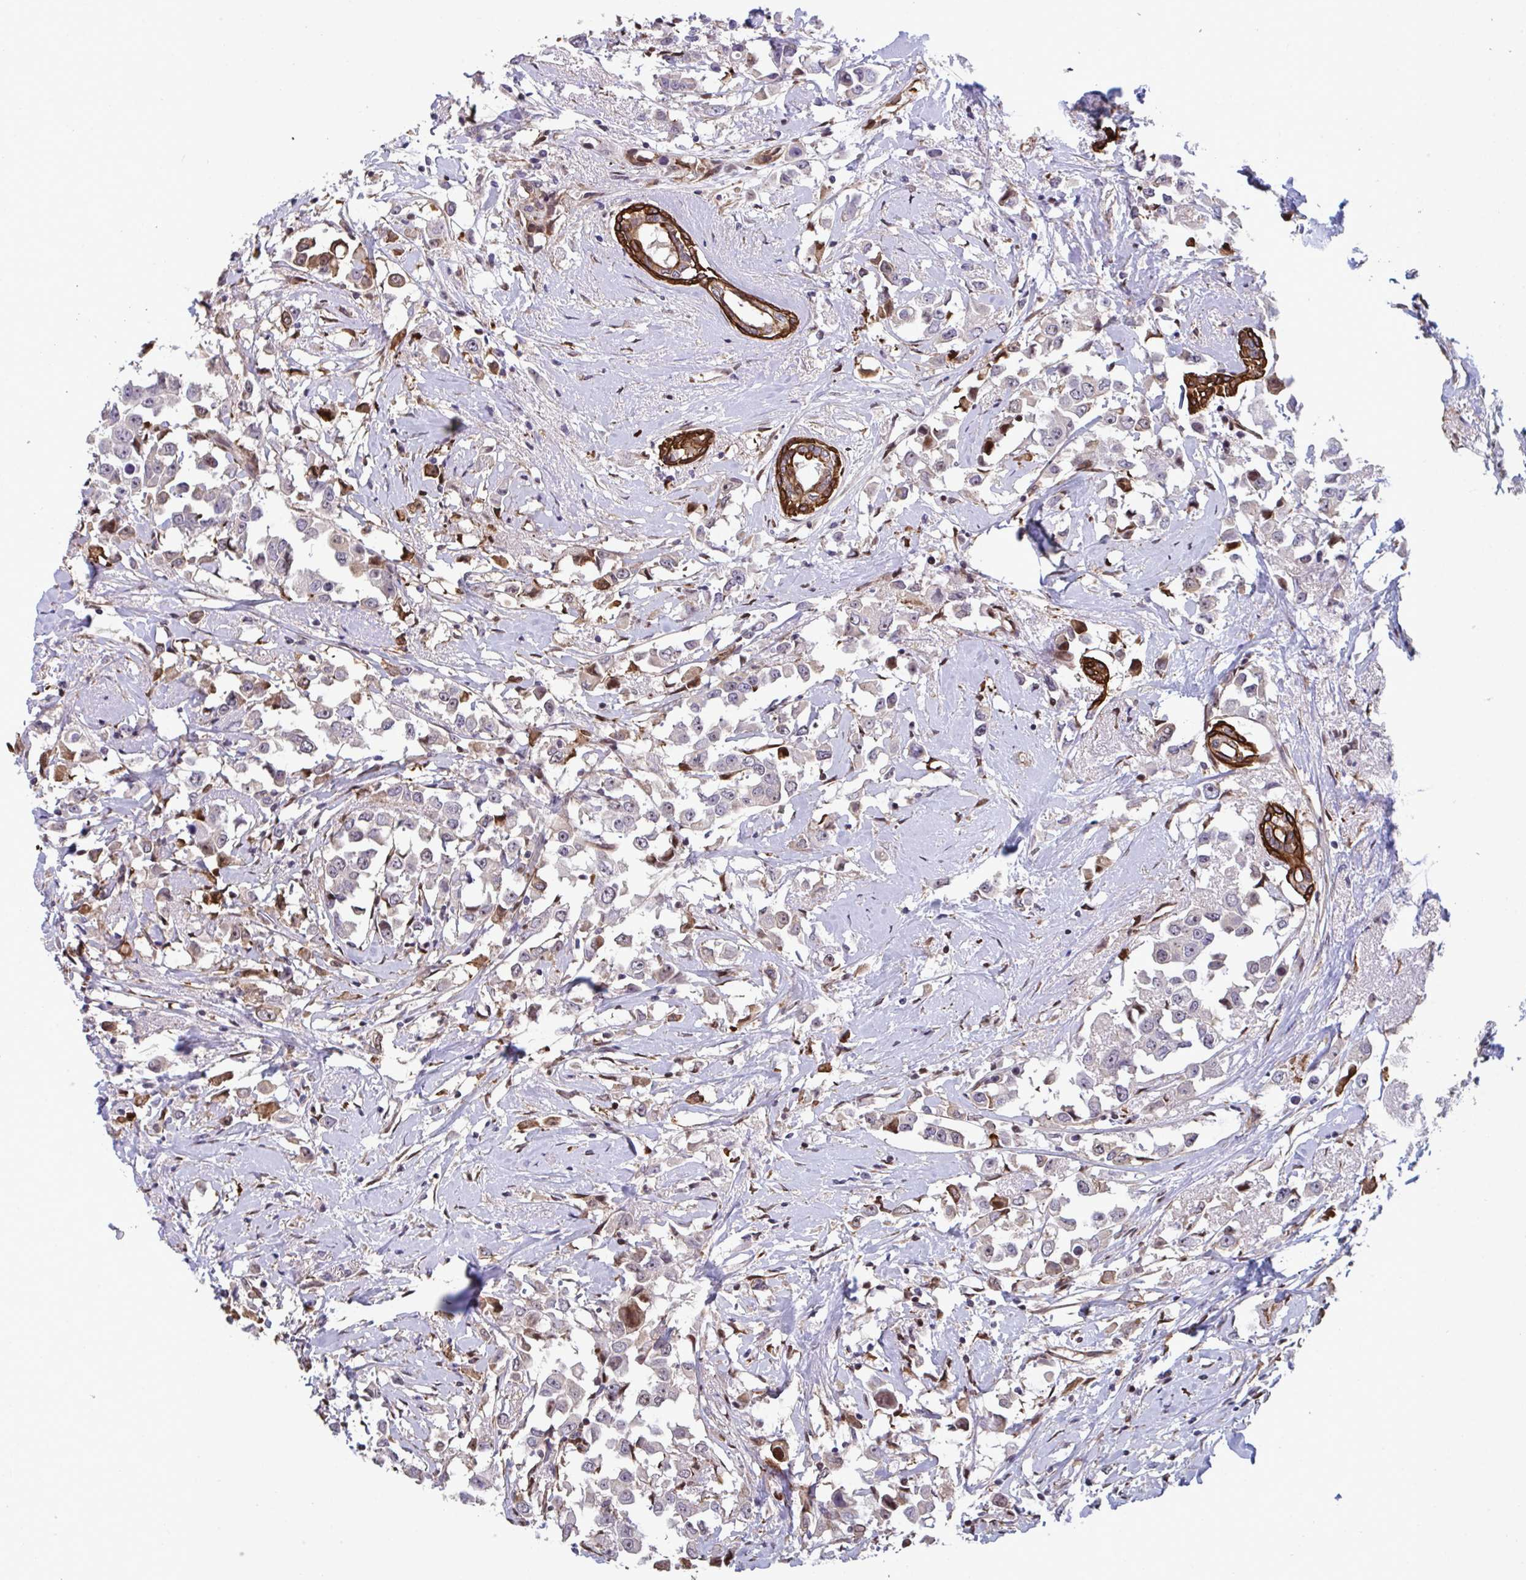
{"staining": {"intensity": "strong", "quantity": "<25%", "location": "cytoplasmic/membranous,nuclear"}, "tissue": "breast cancer", "cell_type": "Tumor cells", "image_type": "cancer", "snomed": [{"axis": "morphology", "description": "Duct carcinoma"}, {"axis": "topography", "description": "Breast"}], "caption": "Breast intraductal carcinoma tissue shows strong cytoplasmic/membranous and nuclear positivity in about <25% of tumor cells", "gene": "PELI2", "patient": {"sex": "female", "age": 61}}